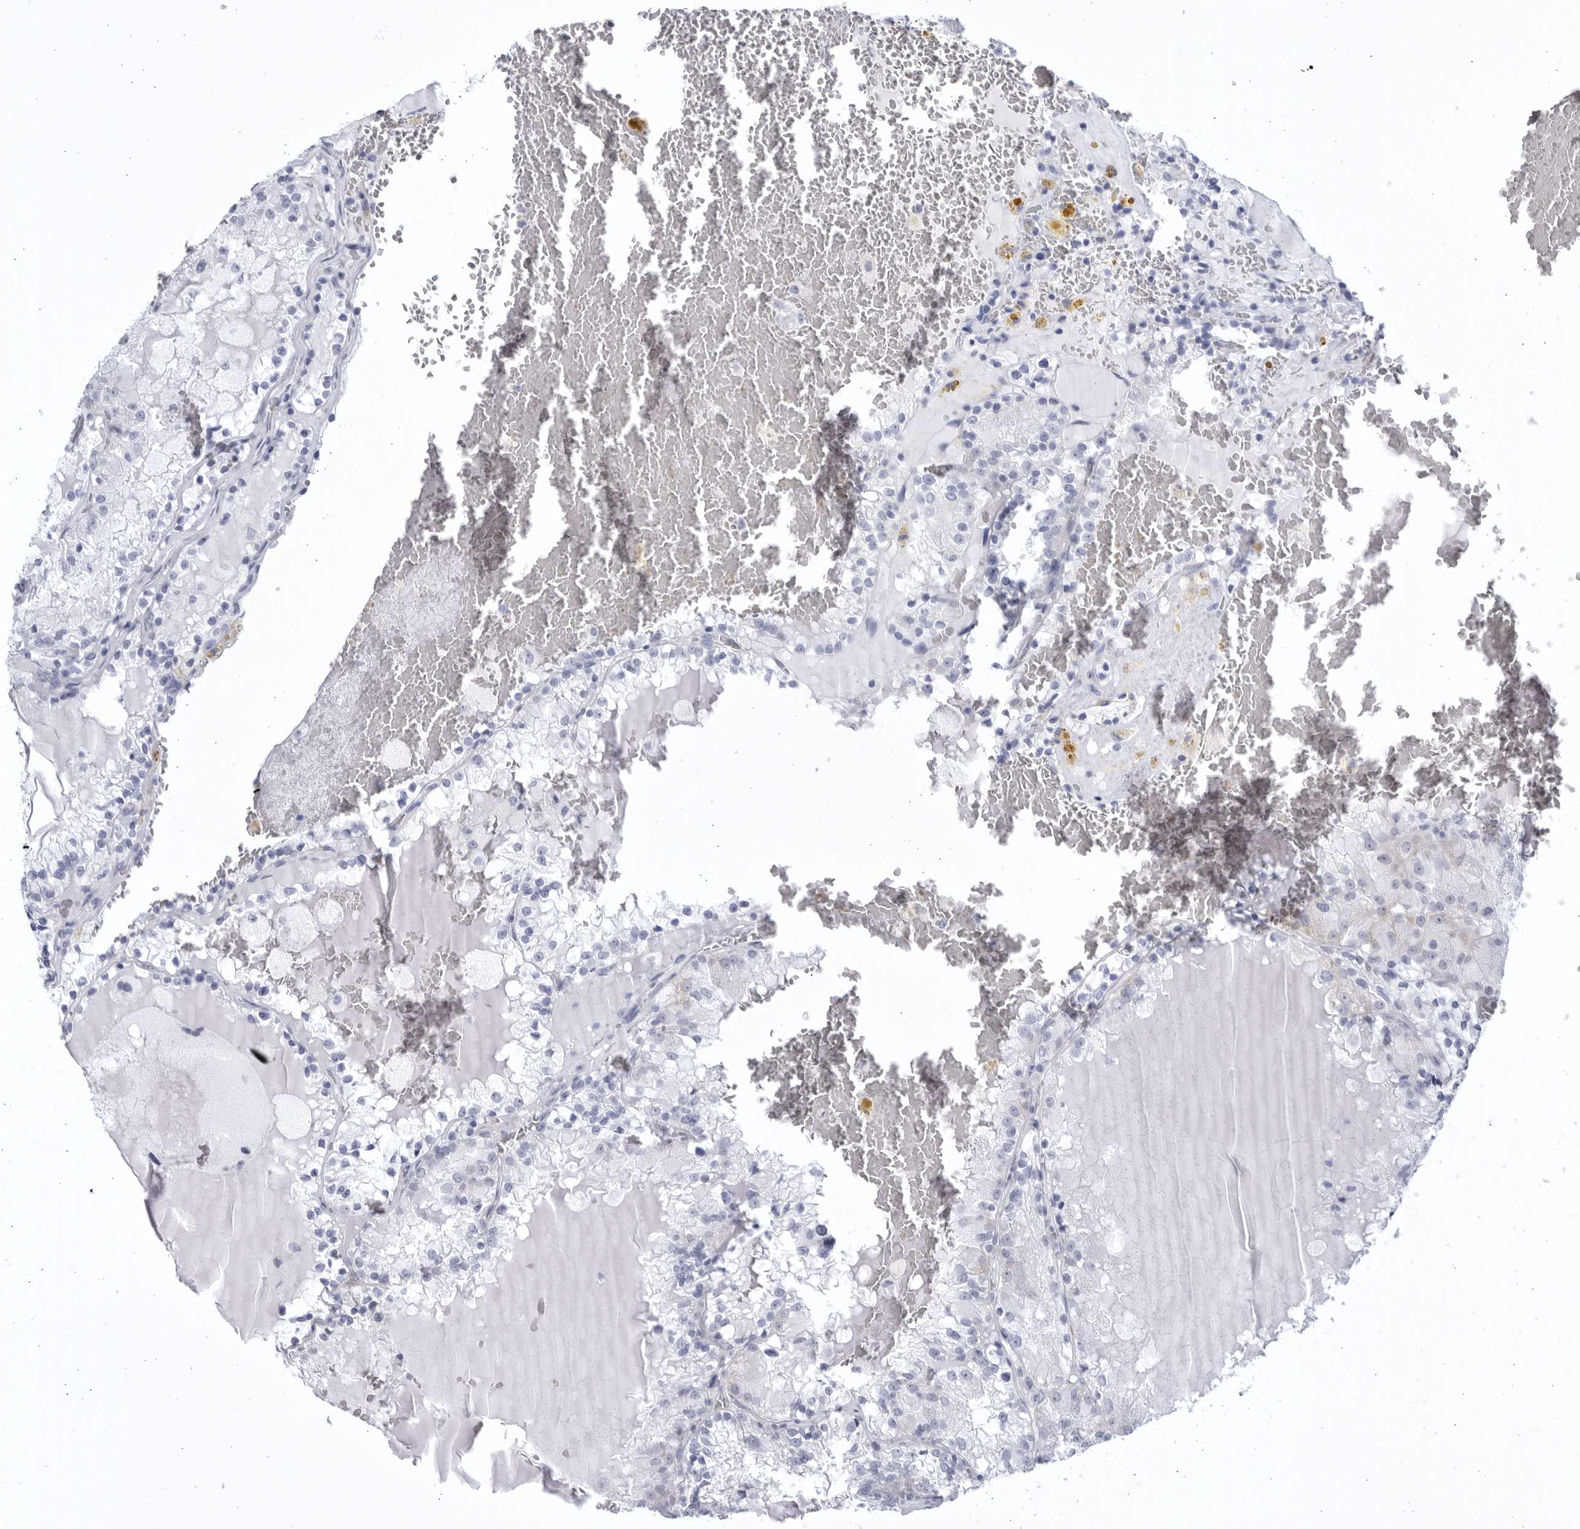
{"staining": {"intensity": "negative", "quantity": "none", "location": "none"}, "tissue": "renal cancer", "cell_type": "Tumor cells", "image_type": "cancer", "snomed": [{"axis": "morphology", "description": "Adenocarcinoma, NOS"}, {"axis": "topography", "description": "Kidney"}], "caption": "Immunohistochemistry (IHC) image of adenocarcinoma (renal) stained for a protein (brown), which demonstrates no expression in tumor cells.", "gene": "CCDC181", "patient": {"sex": "female", "age": 56}}